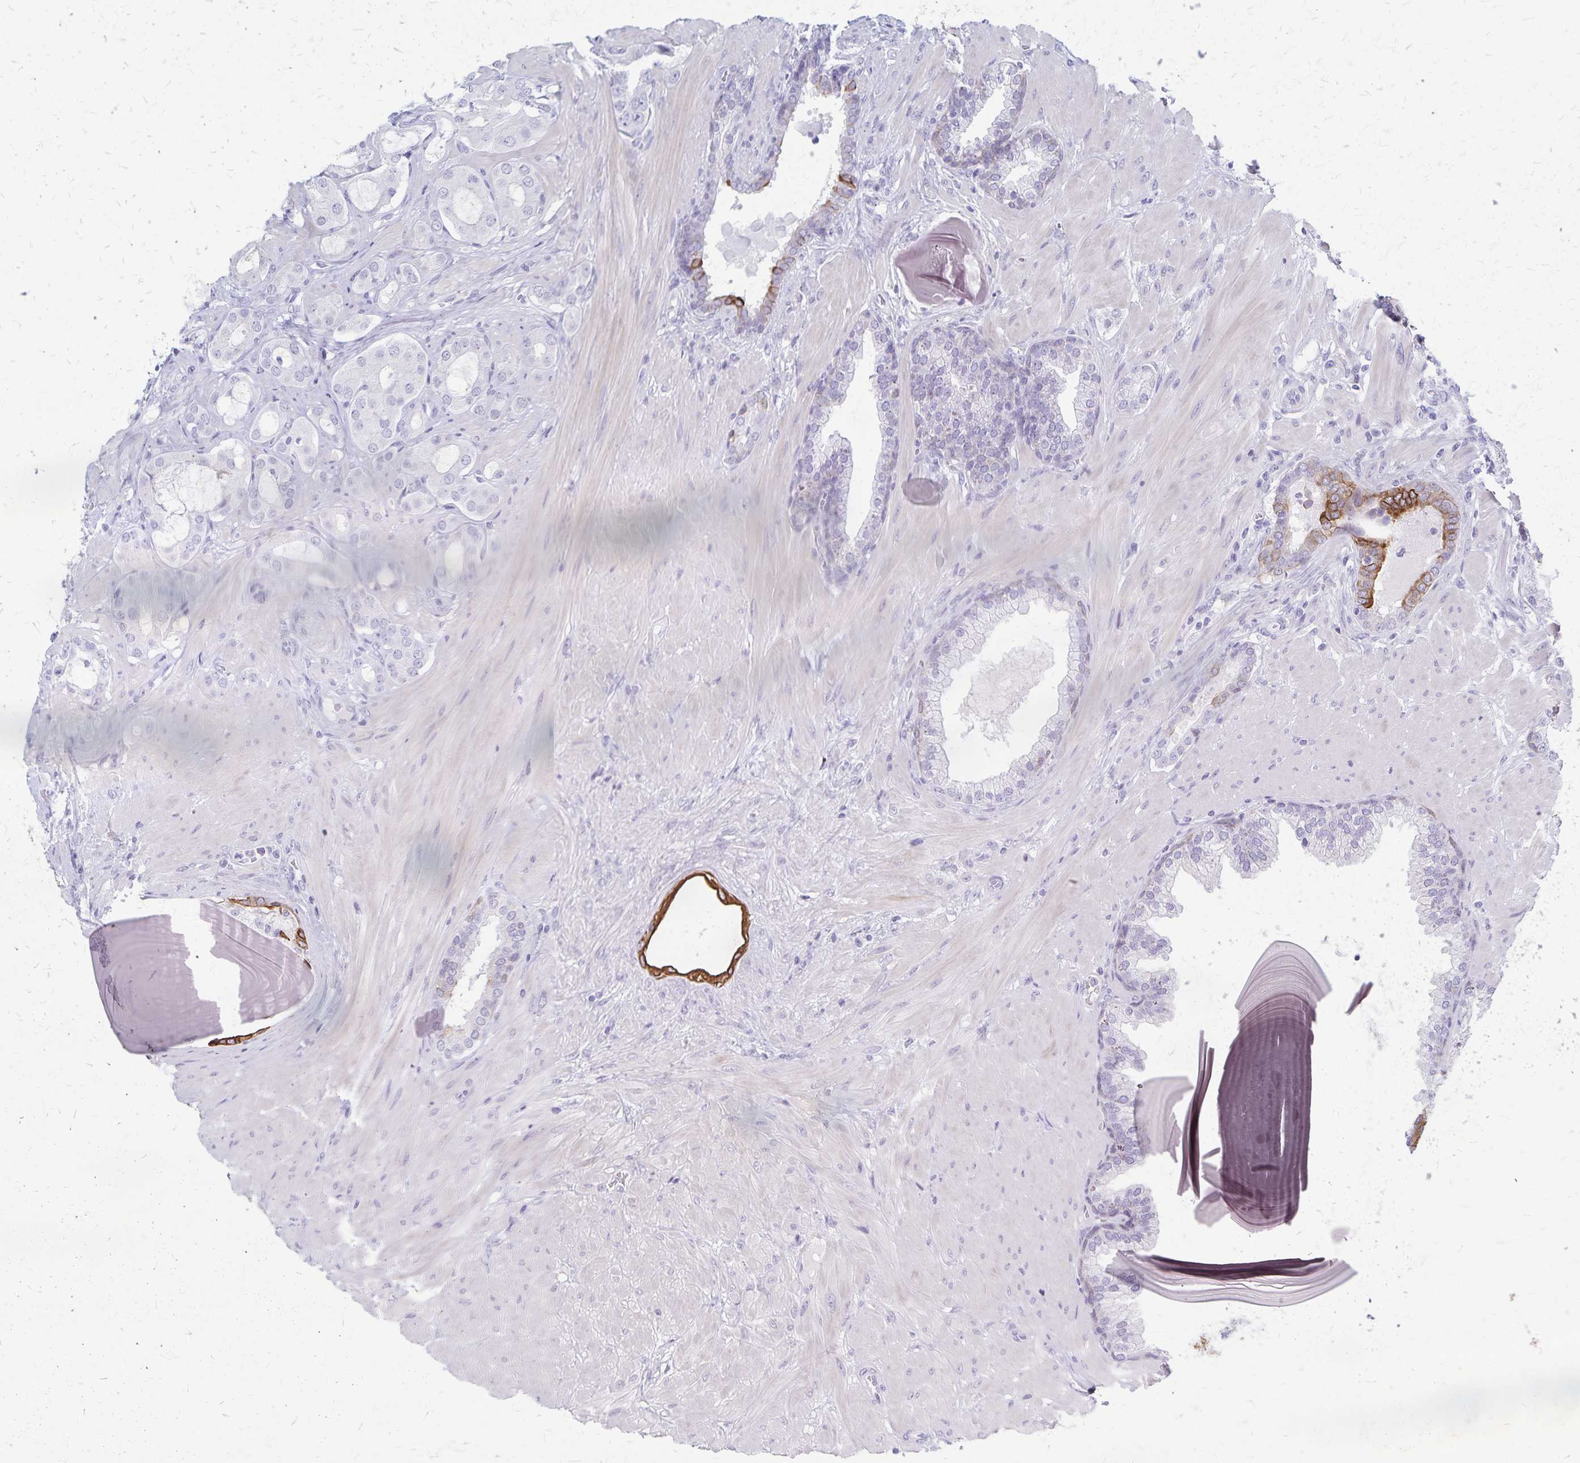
{"staining": {"intensity": "negative", "quantity": "none", "location": "none"}, "tissue": "prostate cancer", "cell_type": "Tumor cells", "image_type": "cancer", "snomed": [{"axis": "morphology", "description": "Adenocarcinoma, Low grade"}, {"axis": "topography", "description": "Prostate"}], "caption": "High magnification brightfield microscopy of prostate cancer stained with DAB (brown) and counterstained with hematoxylin (blue): tumor cells show no significant staining.", "gene": "GPBAR1", "patient": {"sex": "male", "age": 57}}